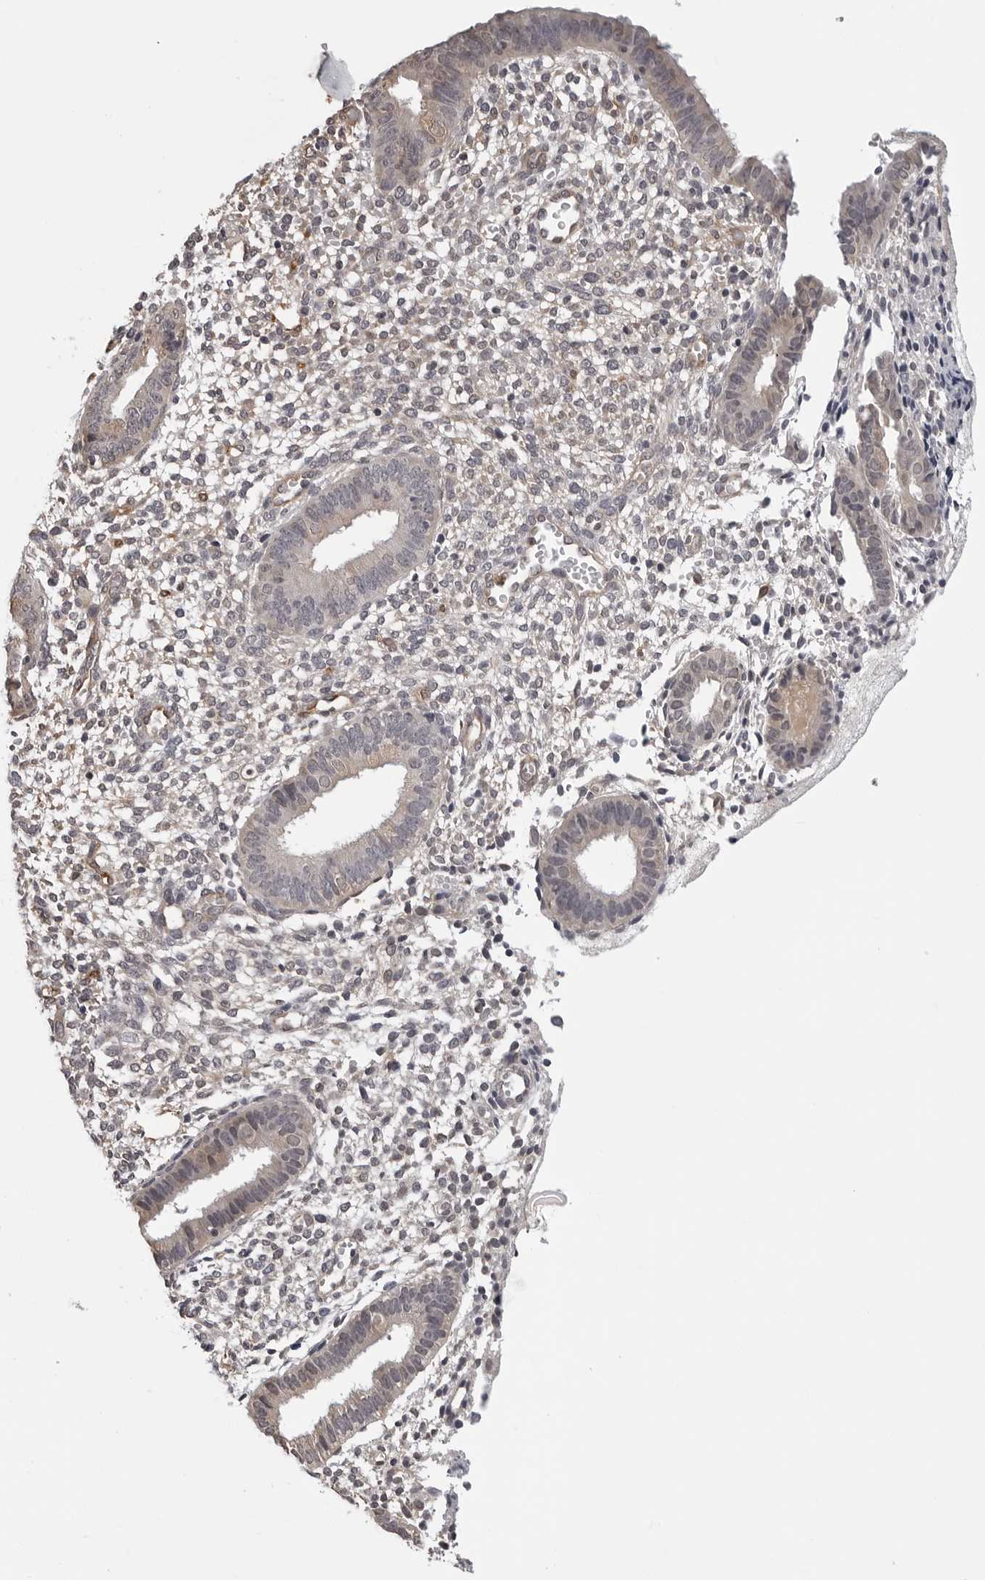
{"staining": {"intensity": "weak", "quantity": "<25%", "location": "cytoplasmic/membranous"}, "tissue": "endometrium", "cell_type": "Cells in endometrial stroma", "image_type": "normal", "snomed": [{"axis": "morphology", "description": "Normal tissue, NOS"}, {"axis": "topography", "description": "Endometrium"}], "caption": "A histopathology image of endometrium stained for a protein displays no brown staining in cells in endometrial stroma. Nuclei are stained in blue.", "gene": "TRMT13", "patient": {"sex": "female", "age": 46}}